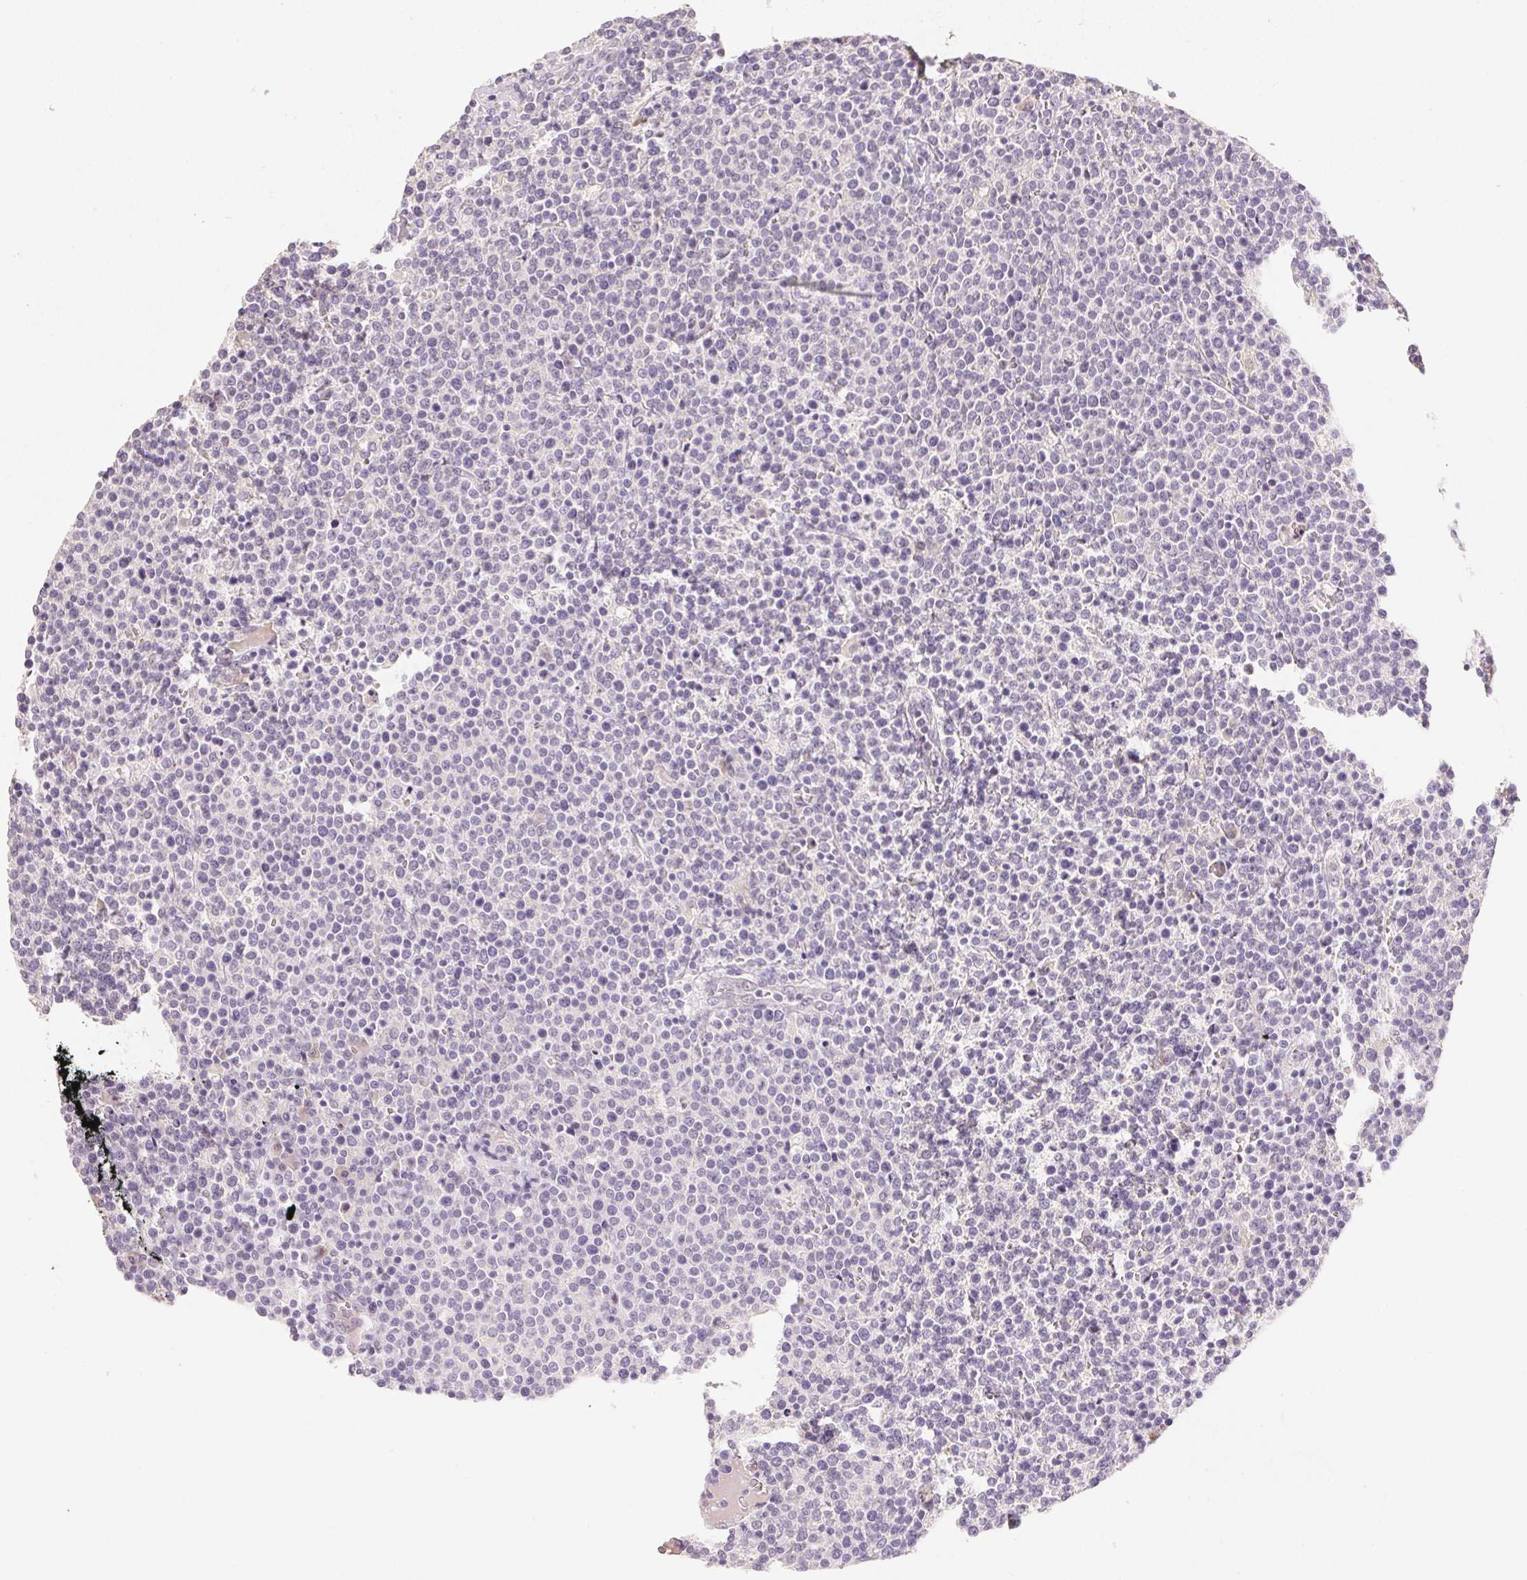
{"staining": {"intensity": "negative", "quantity": "none", "location": "none"}, "tissue": "lymphoma", "cell_type": "Tumor cells", "image_type": "cancer", "snomed": [{"axis": "morphology", "description": "Malignant lymphoma, non-Hodgkin's type, High grade"}, {"axis": "topography", "description": "Lymph node"}], "caption": "A high-resolution image shows immunohistochemistry staining of high-grade malignant lymphoma, non-Hodgkin's type, which shows no significant expression in tumor cells. Brightfield microscopy of immunohistochemistry stained with DAB (brown) and hematoxylin (blue), captured at high magnification.", "gene": "DHCR24", "patient": {"sex": "male", "age": 61}}